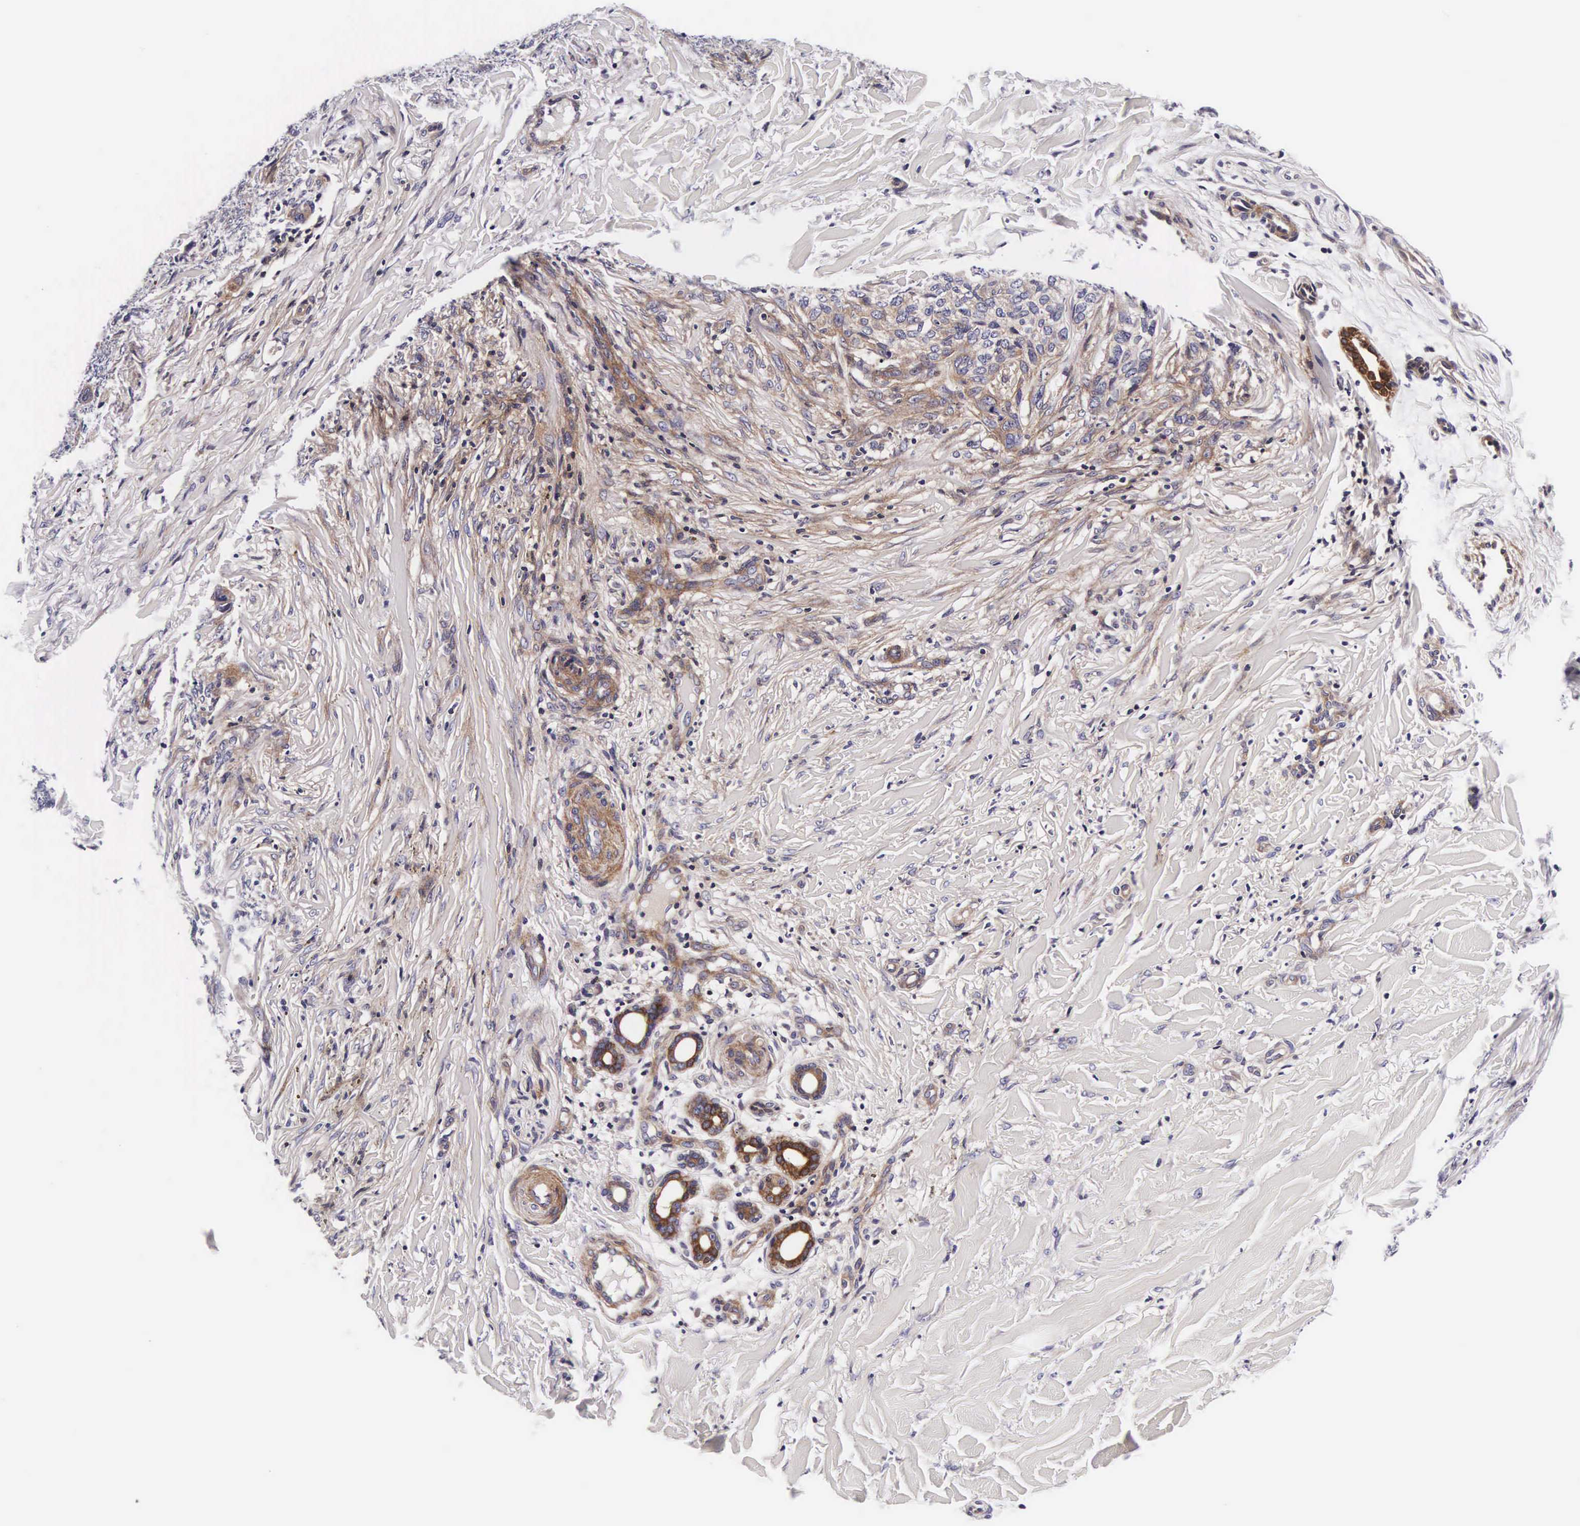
{"staining": {"intensity": "weak", "quantity": "25%-75%", "location": "cytoplasmic/membranous"}, "tissue": "skin cancer", "cell_type": "Tumor cells", "image_type": "cancer", "snomed": [{"axis": "morphology", "description": "Normal tissue, NOS"}, {"axis": "morphology", "description": "Basal cell carcinoma"}, {"axis": "topography", "description": "Skin"}], "caption": "Protein staining of skin cancer tissue shows weak cytoplasmic/membranous expression in about 25%-75% of tumor cells.", "gene": "UPRT", "patient": {"sex": "male", "age": 81}}